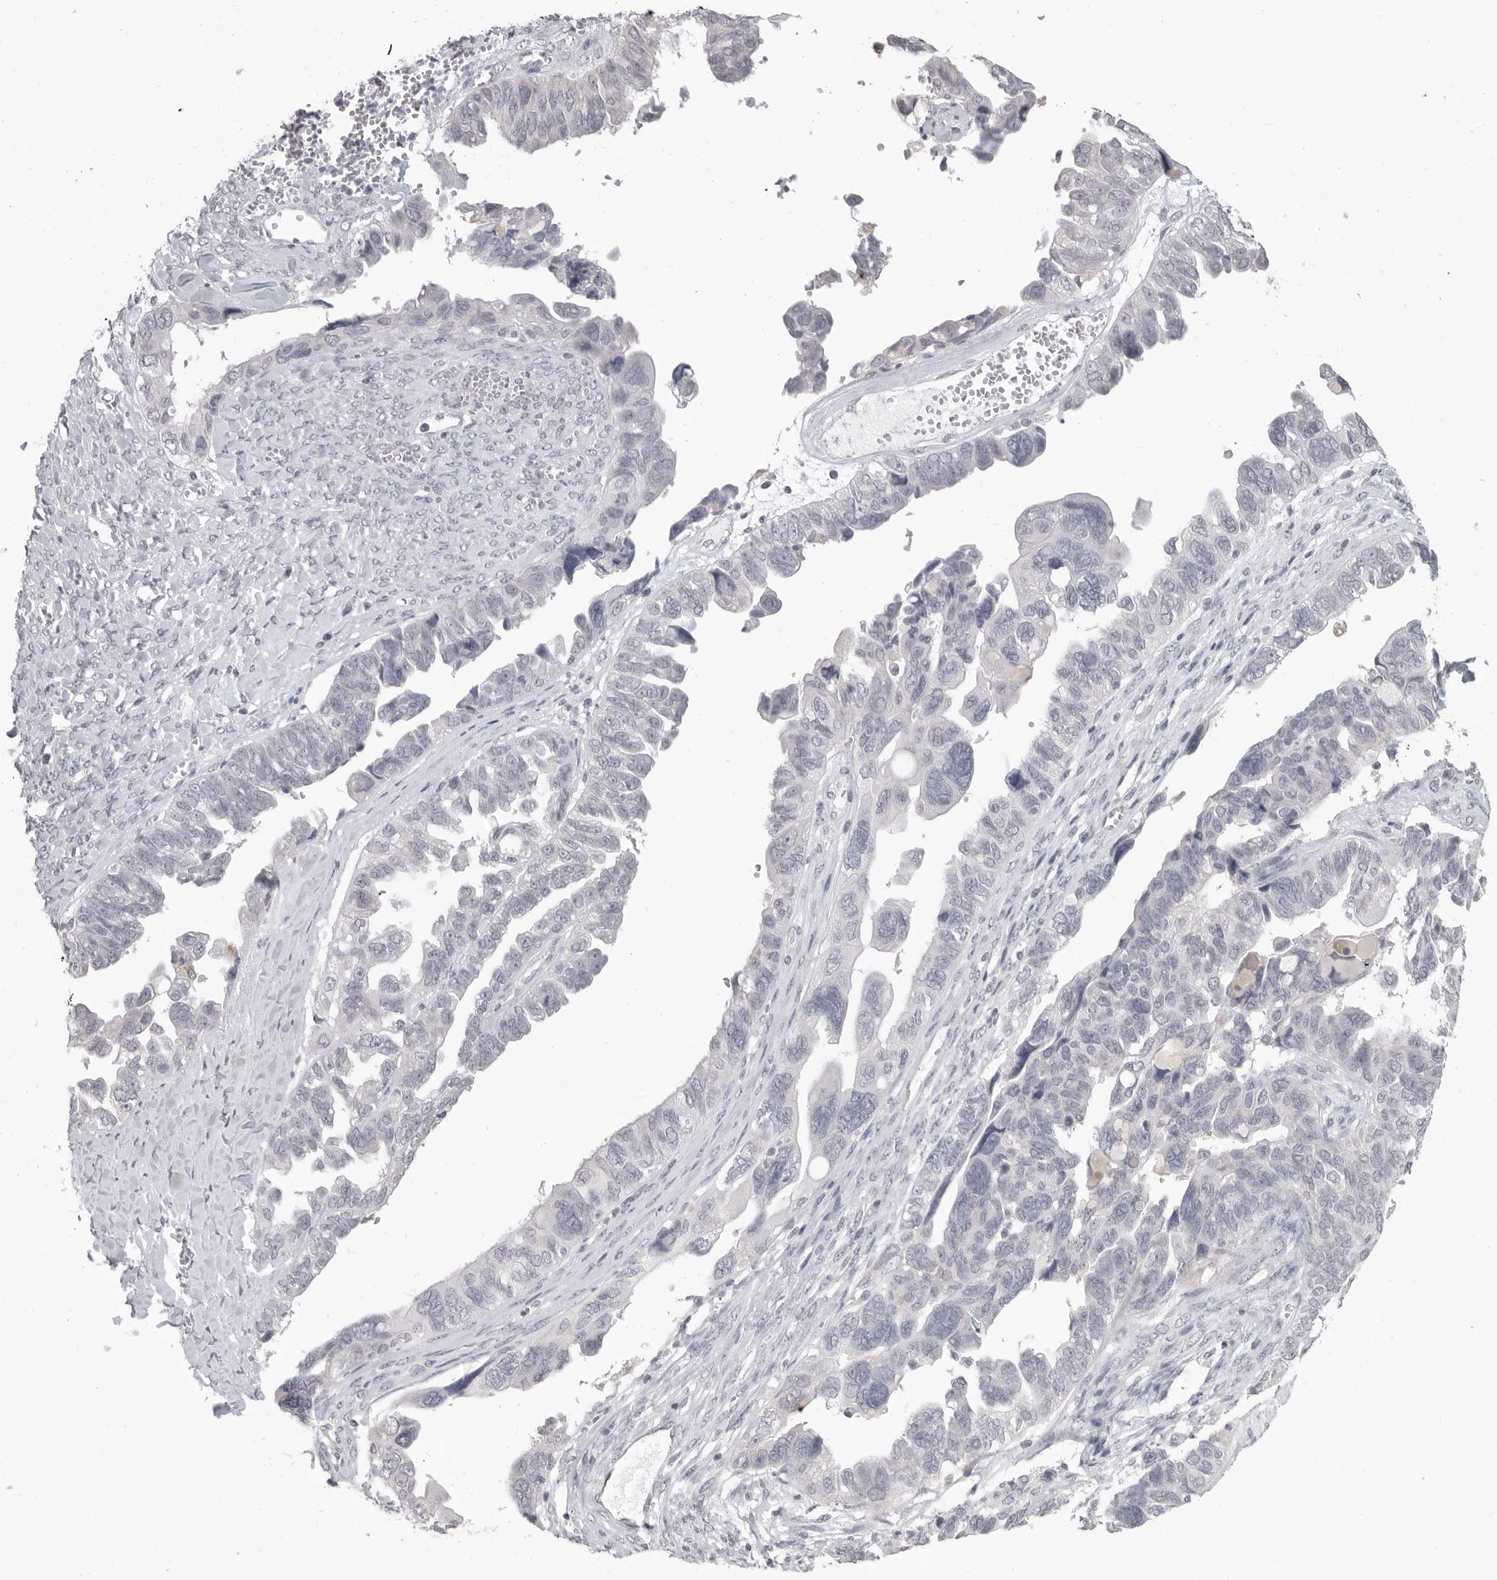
{"staining": {"intensity": "negative", "quantity": "none", "location": "none"}, "tissue": "ovarian cancer", "cell_type": "Tumor cells", "image_type": "cancer", "snomed": [{"axis": "morphology", "description": "Cystadenocarcinoma, serous, NOS"}, {"axis": "topography", "description": "Ovary"}], "caption": "This histopathology image is of ovarian serous cystadenocarcinoma stained with IHC to label a protein in brown with the nuclei are counter-stained blue. There is no positivity in tumor cells. The staining was performed using DAB (3,3'-diaminobenzidine) to visualize the protein expression in brown, while the nuclei were stained in blue with hematoxylin (Magnification: 20x).", "gene": "PRSS1", "patient": {"sex": "female", "age": 79}}